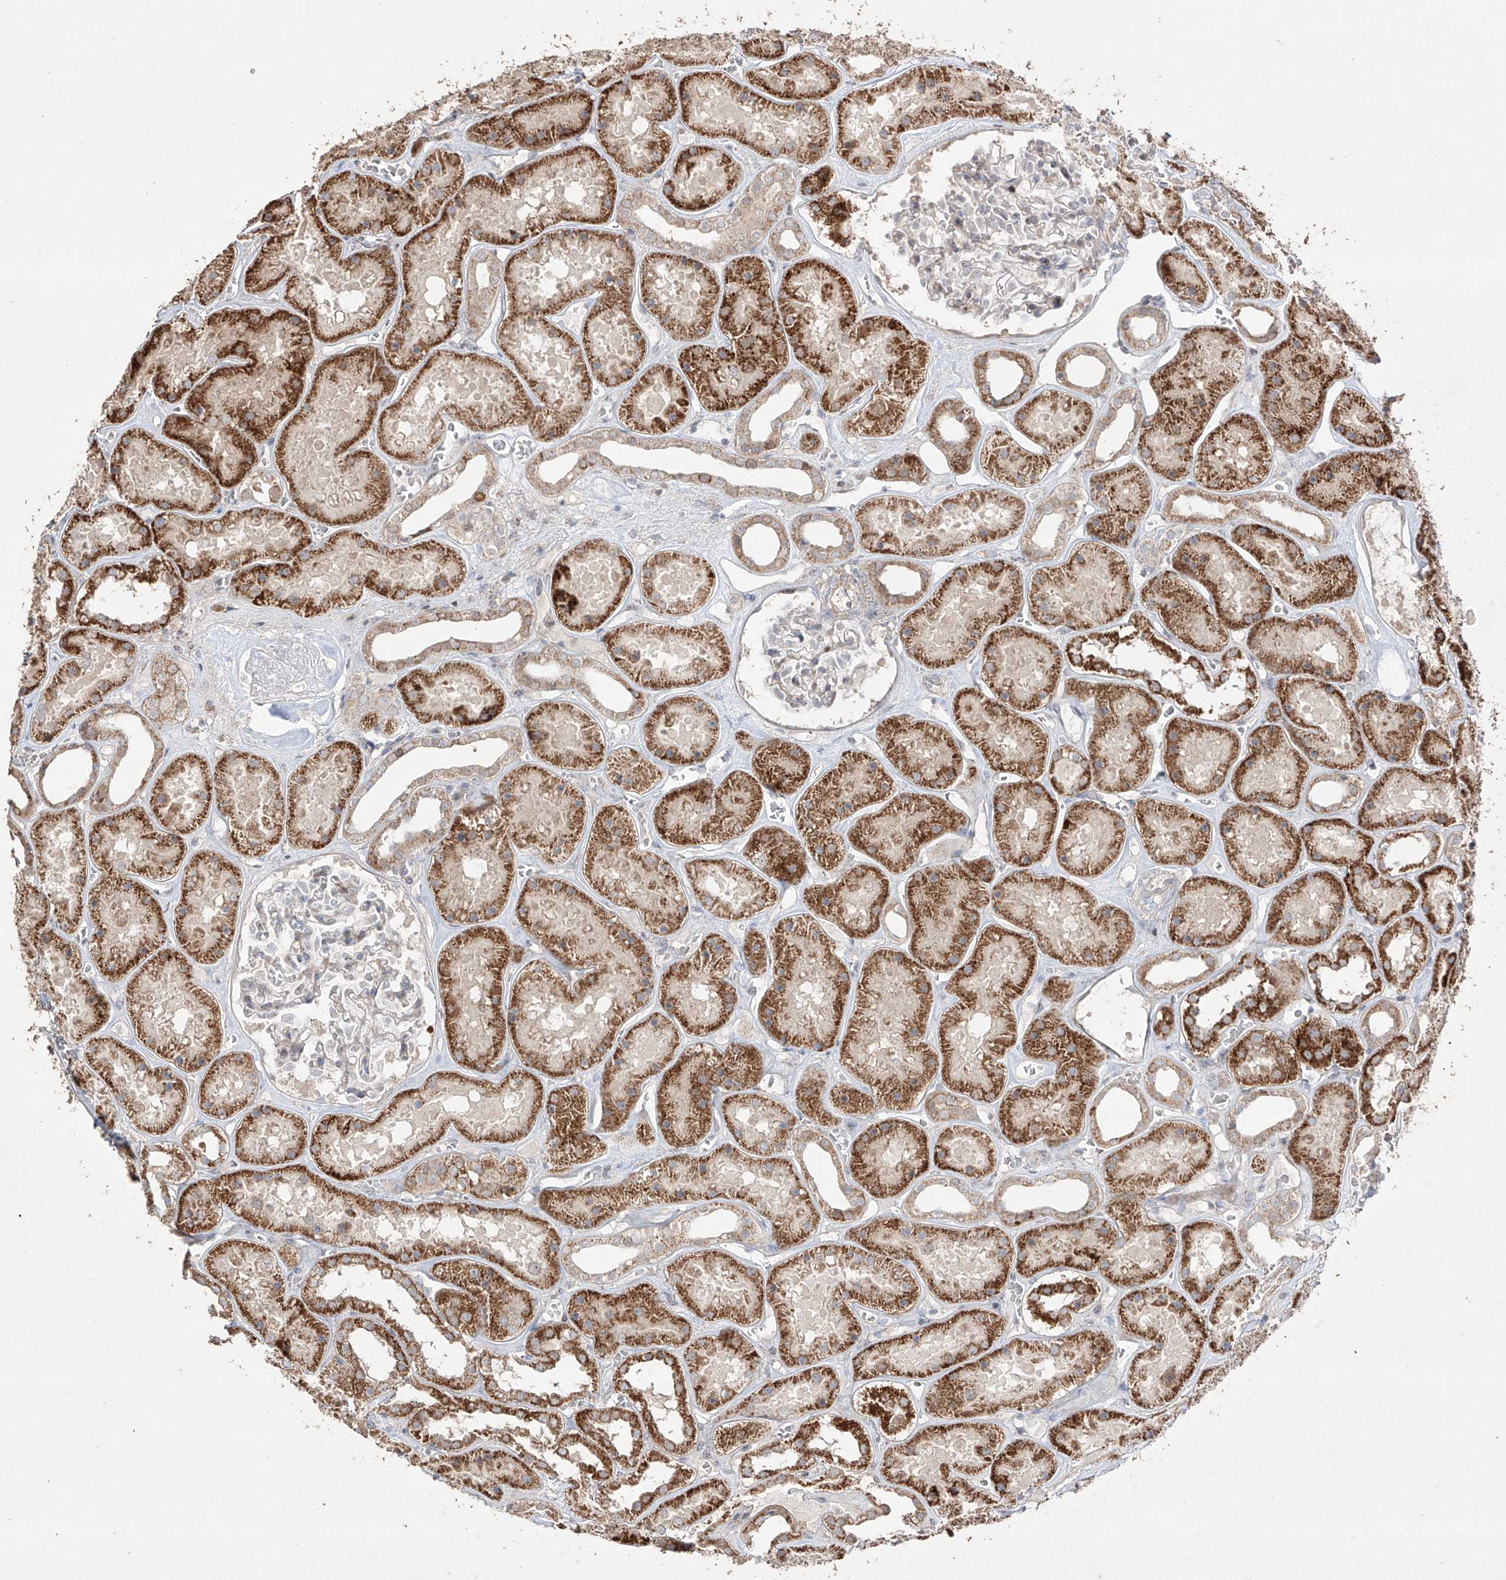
{"staining": {"intensity": "negative", "quantity": "none", "location": "none"}, "tissue": "kidney", "cell_type": "Cells in glomeruli", "image_type": "normal", "snomed": [{"axis": "morphology", "description": "Normal tissue, NOS"}, {"axis": "topography", "description": "Kidney"}], "caption": "IHC of normal kidney displays no positivity in cells in glomeruli.", "gene": "YKT6", "patient": {"sex": "female", "age": 41}}